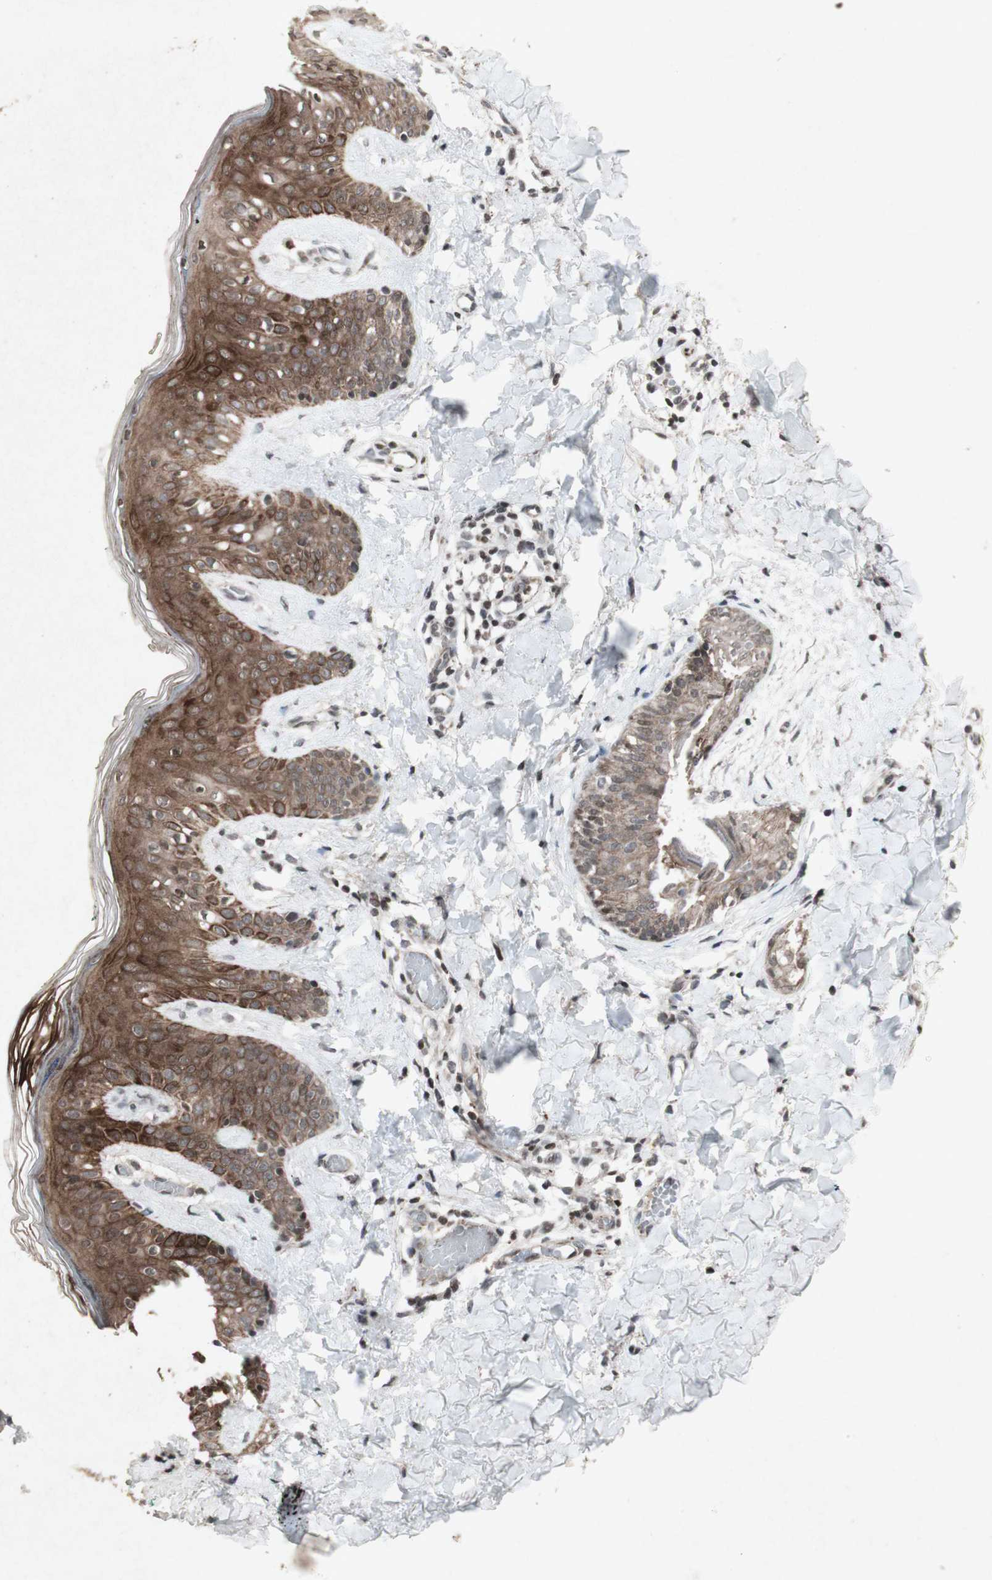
{"staining": {"intensity": "weak", "quantity": "25%-75%", "location": "nuclear"}, "tissue": "skin", "cell_type": "Fibroblasts", "image_type": "normal", "snomed": [{"axis": "morphology", "description": "Normal tissue, NOS"}, {"axis": "topography", "description": "Skin"}], "caption": "Fibroblasts reveal low levels of weak nuclear staining in approximately 25%-75% of cells in unremarkable human skin.", "gene": "PLXNA1", "patient": {"sex": "male", "age": 16}}